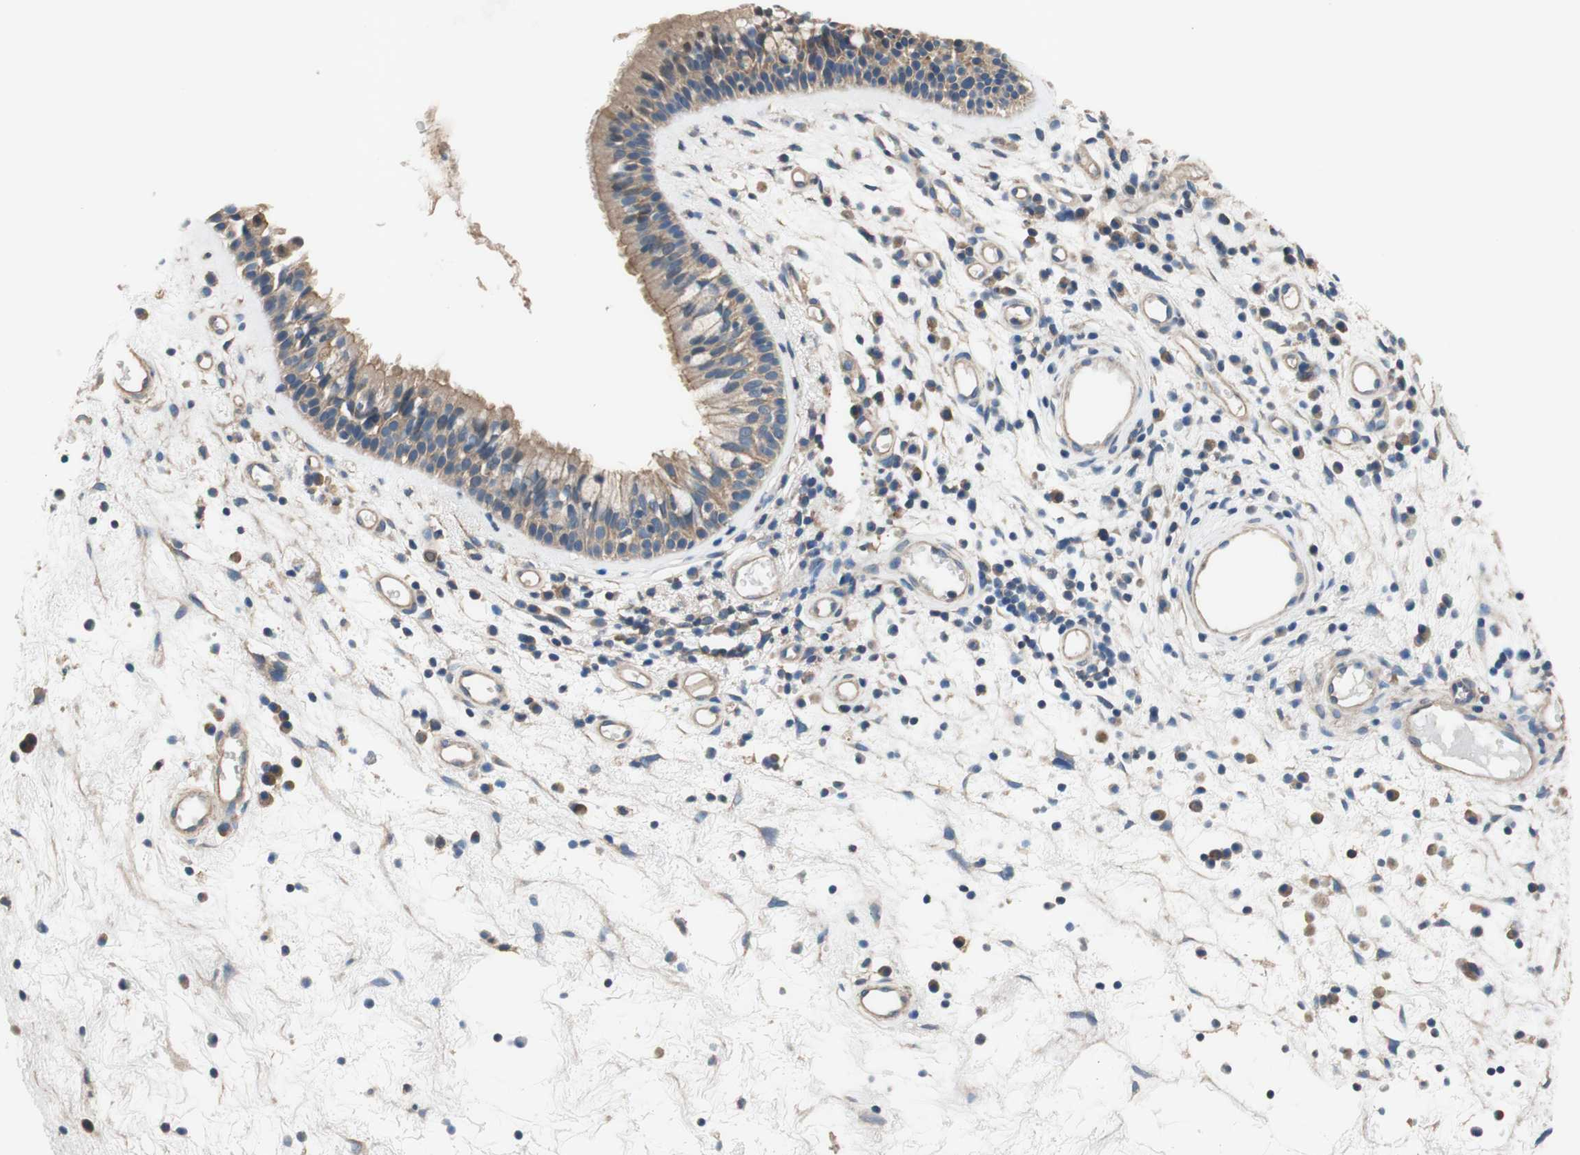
{"staining": {"intensity": "strong", "quantity": "<25%", "location": "cytoplasmic/membranous"}, "tissue": "nasopharynx", "cell_type": "Respiratory epithelial cells", "image_type": "normal", "snomed": [{"axis": "morphology", "description": "Normal tissue, NOS"}, {"axis": "morphology", "description": "Inflammation, NOS"}, {"axis": "topography", "description": "Nasopharynx"}], "caption": "Nasopharynx stained with IHC displays strong cytoplasmic/membranous positivity in about <25% of respiratory epithelial cells.", "gene": "CALML3", "patient": {"sex": "male", "age": 48}}